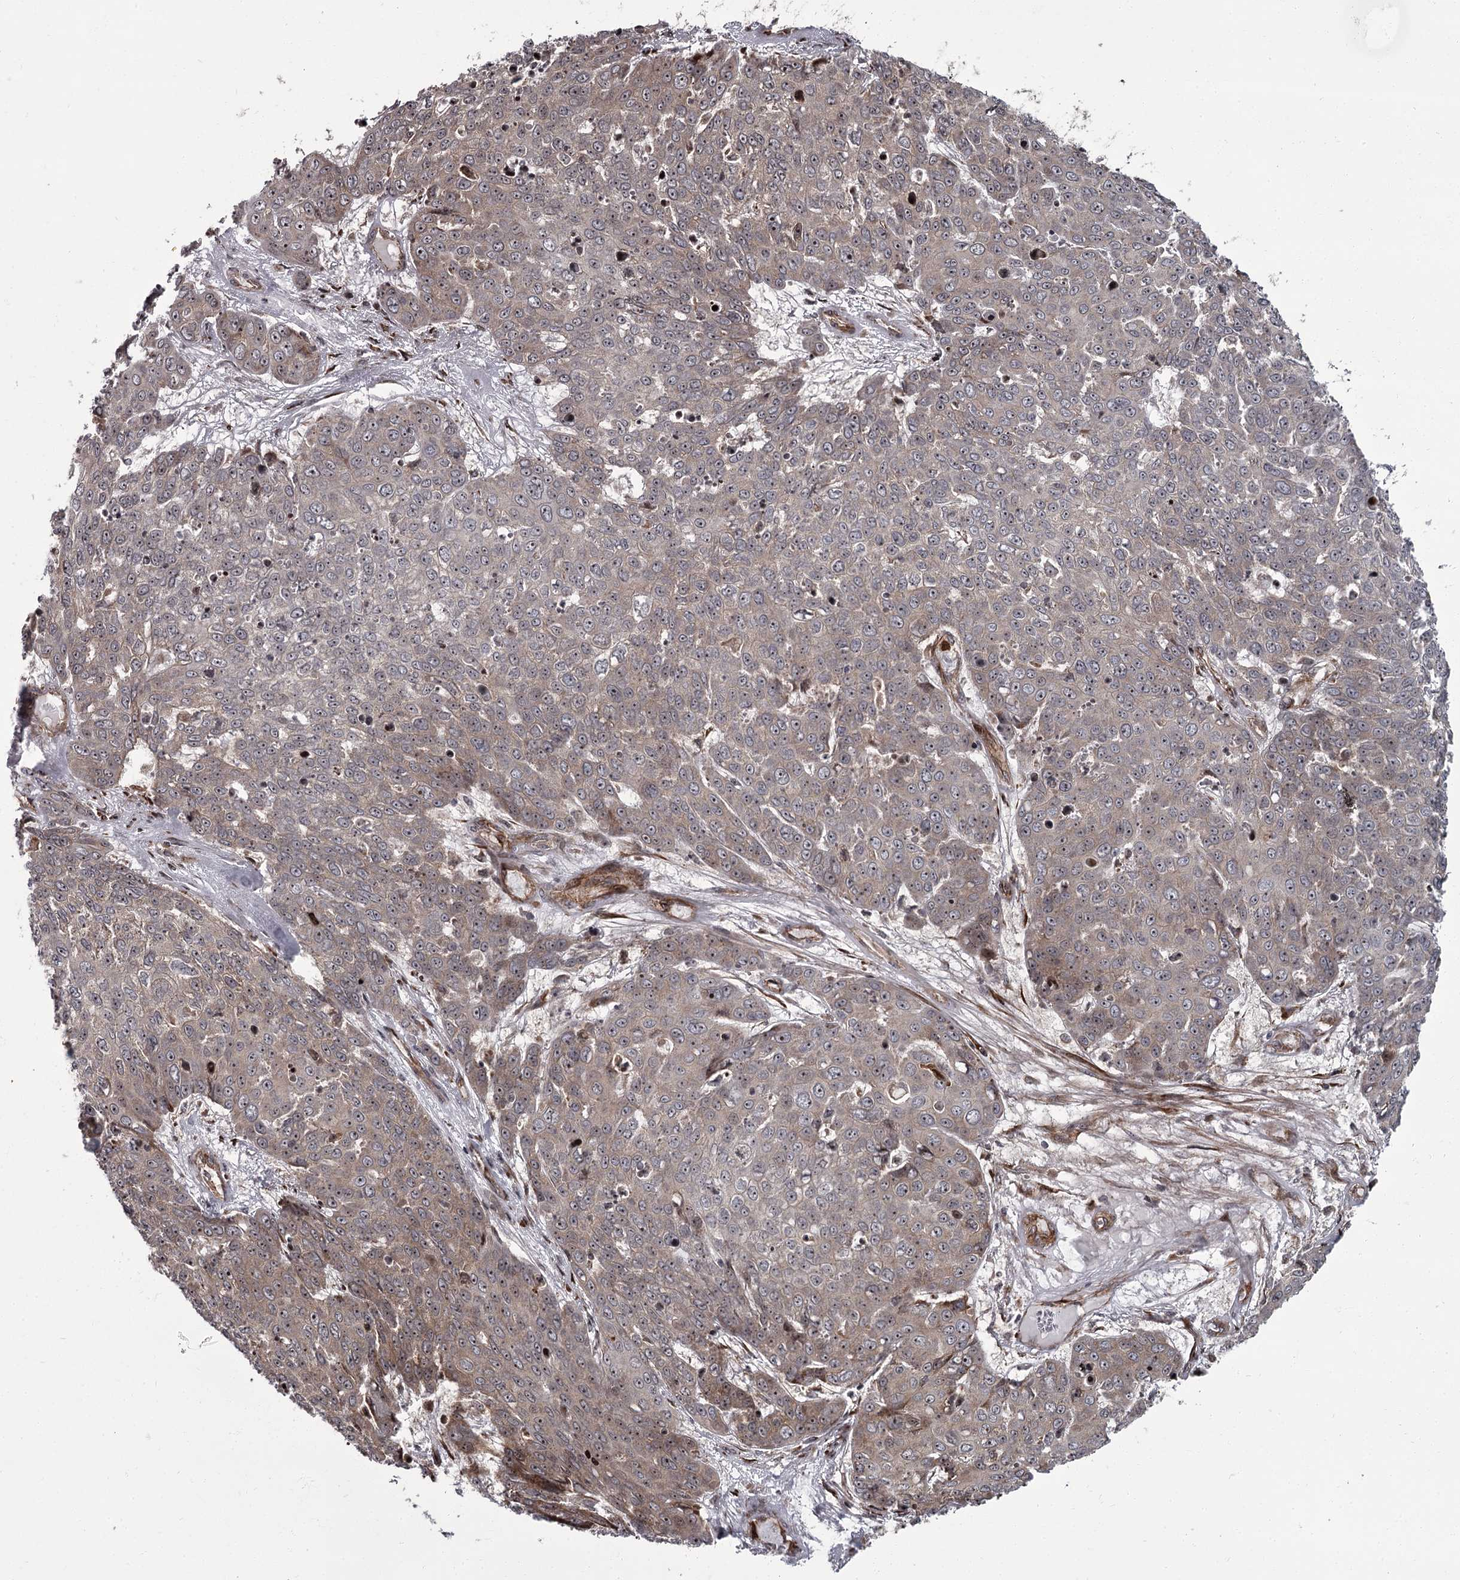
{"staining": {"intensity": "moderate", "quantity": "25%-75%", "location": "cytoplasmic/membranous,nuclear"}, "tissue": "skin cancer", "cell_type": "Tumor cells", "image_type": "cancer", "snomed": [{"axis": "morphology", "description": "Squamous cell carcinoma, NOS"}, {"axis": "topography", "description": "Skin"}], "caption": "Immunohistochemistry (DAB (3,3'-diaminobenzidine)) staining of human skin cancer exhibits moderate cytoplasmic/membranous and nuclear protein positivity in approximately 25%-75% of tumor cells.", "gene": "THAP9", "patient": {"sex": "male", "age": 71}}